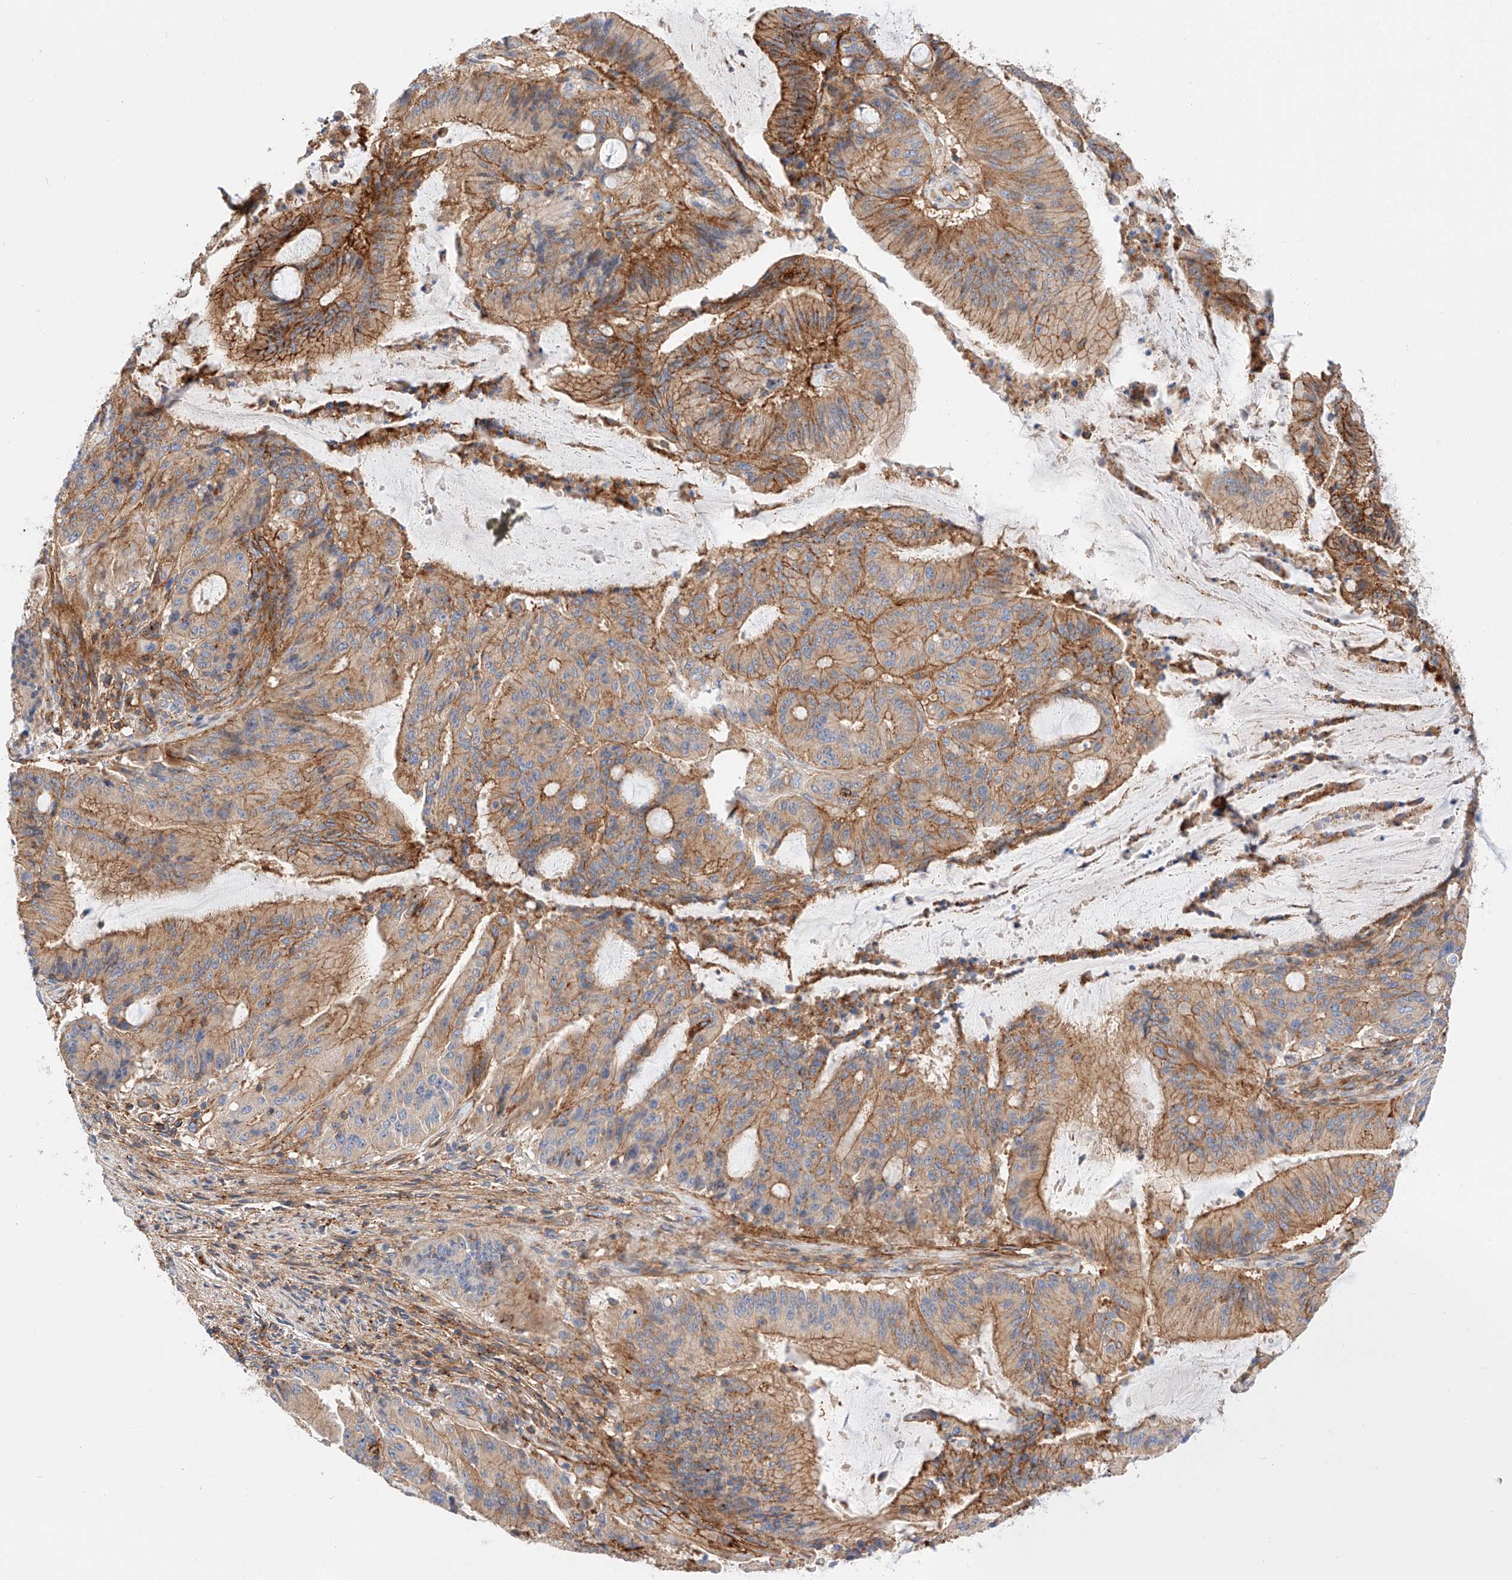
{"staining": {"intensity": "moderate", "quantity": ">75%", "location": "cytoplasmic/membranous"}, "tissue": "liver cancer", "cell_type": "Tumor cells", "image_type": "cancer", "snomed": [{"axis": "morphology", "description": "Normal tissue, NOS"}, {"axis": "morphology", "description": "Cholangiocarcinoma"}, {"axis": "topography", "description": "Liver"}, {"axis": "topography", "description": "Peripheral nerve tissue"}], "caption": "Human liver cancer stained for a protein (brown) demonstrates moderate cytoplasmic/membranous positive expression in approximately >75% of tumor cells.", "gene": "HAUS4", "patient": {"sex": "female", "age": 73}}